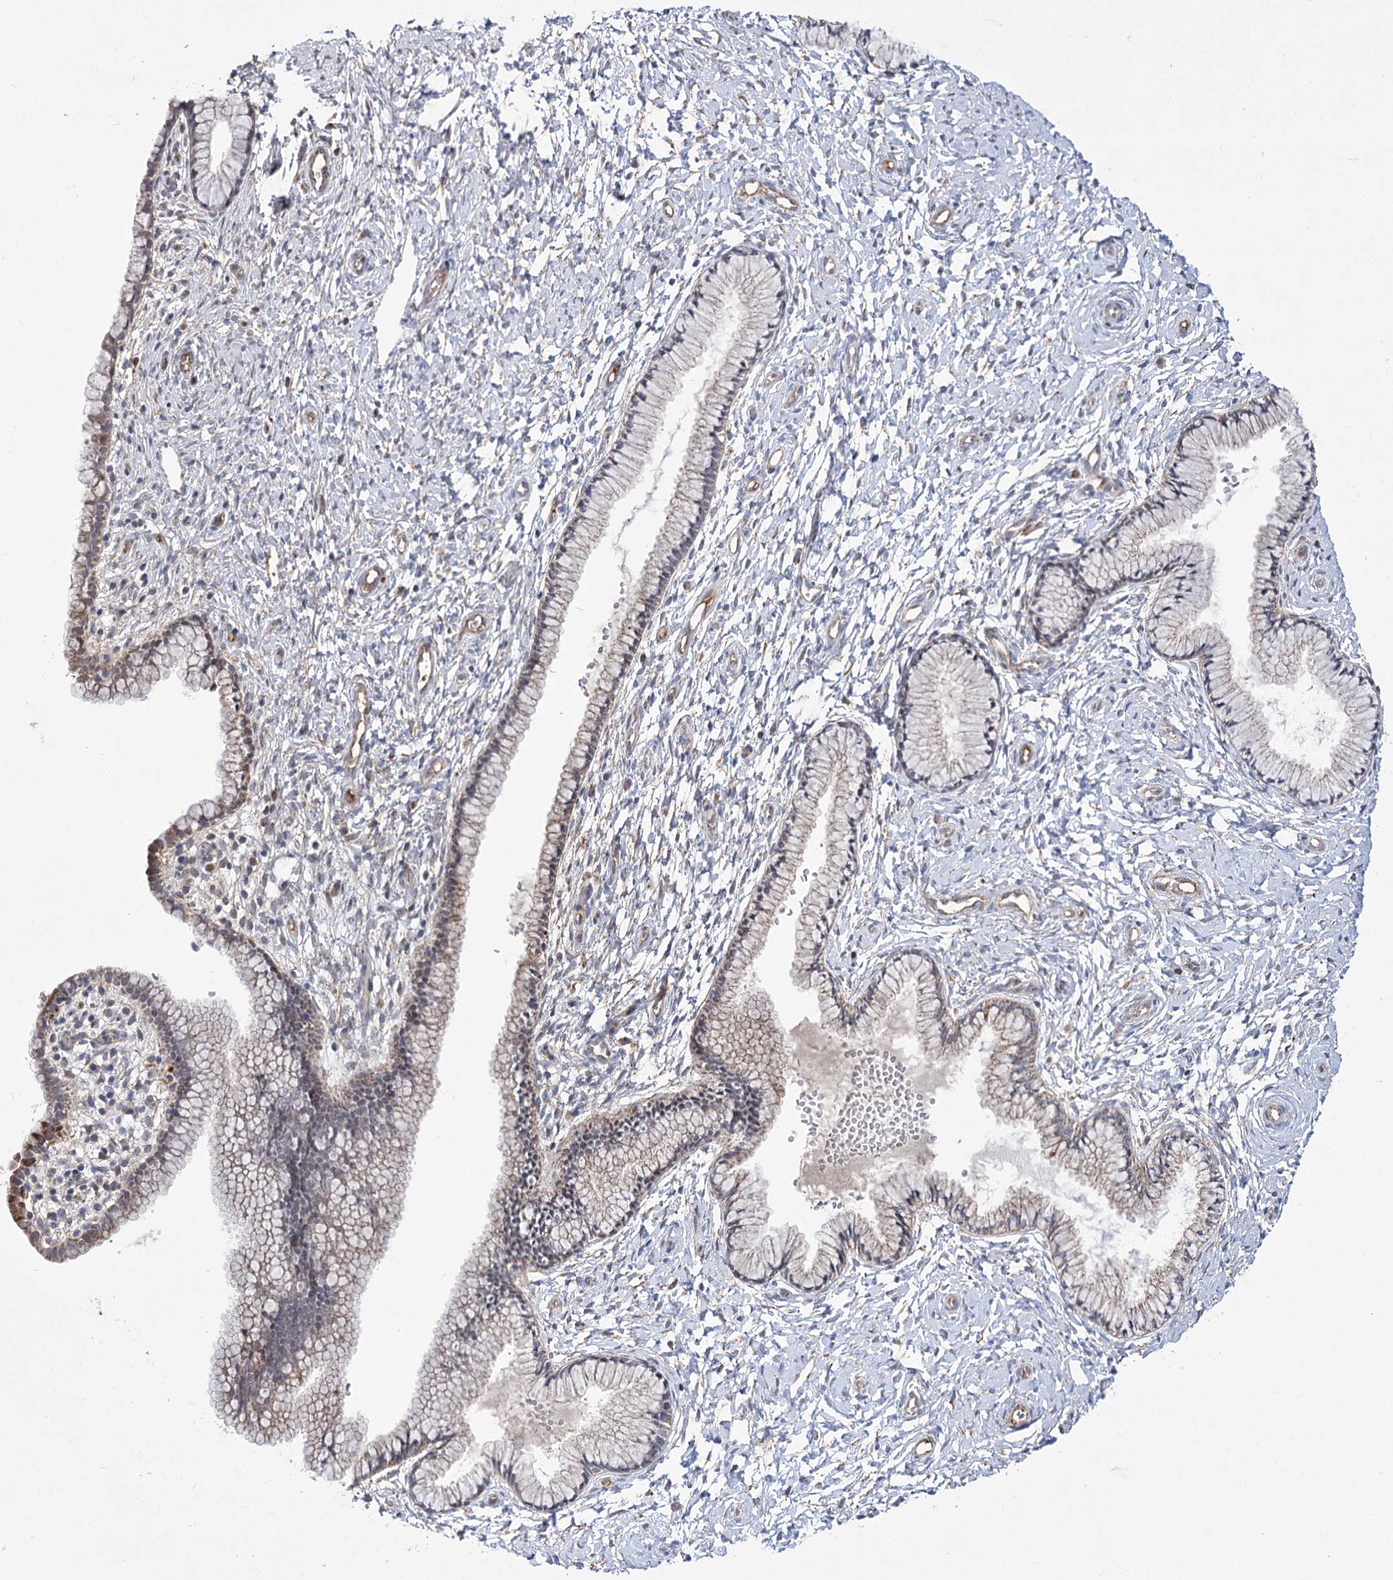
{"staining": {"intensity": "moderate", "quantity": "<25%", "location": "cytoplasmic/membranous"}, "tissue": "cervix", "cell_type": "Glandular cells", "image_type": "normal", "snomed": [{"axis": "morphology", "description": "Normal tissue, NOS"}, {"axis": "topography", "description": "Cervix"}], "caption": "Cervix stained with immunohistochemistry (IHC) displays moderate cytoplasmic/membranous expression in approximately <25% of glandular cells. (DAB IHC with brightfield microscopy, high magnification).", "gene": "ECHDC3", "patient": {"sex": "female", "age": 33}}